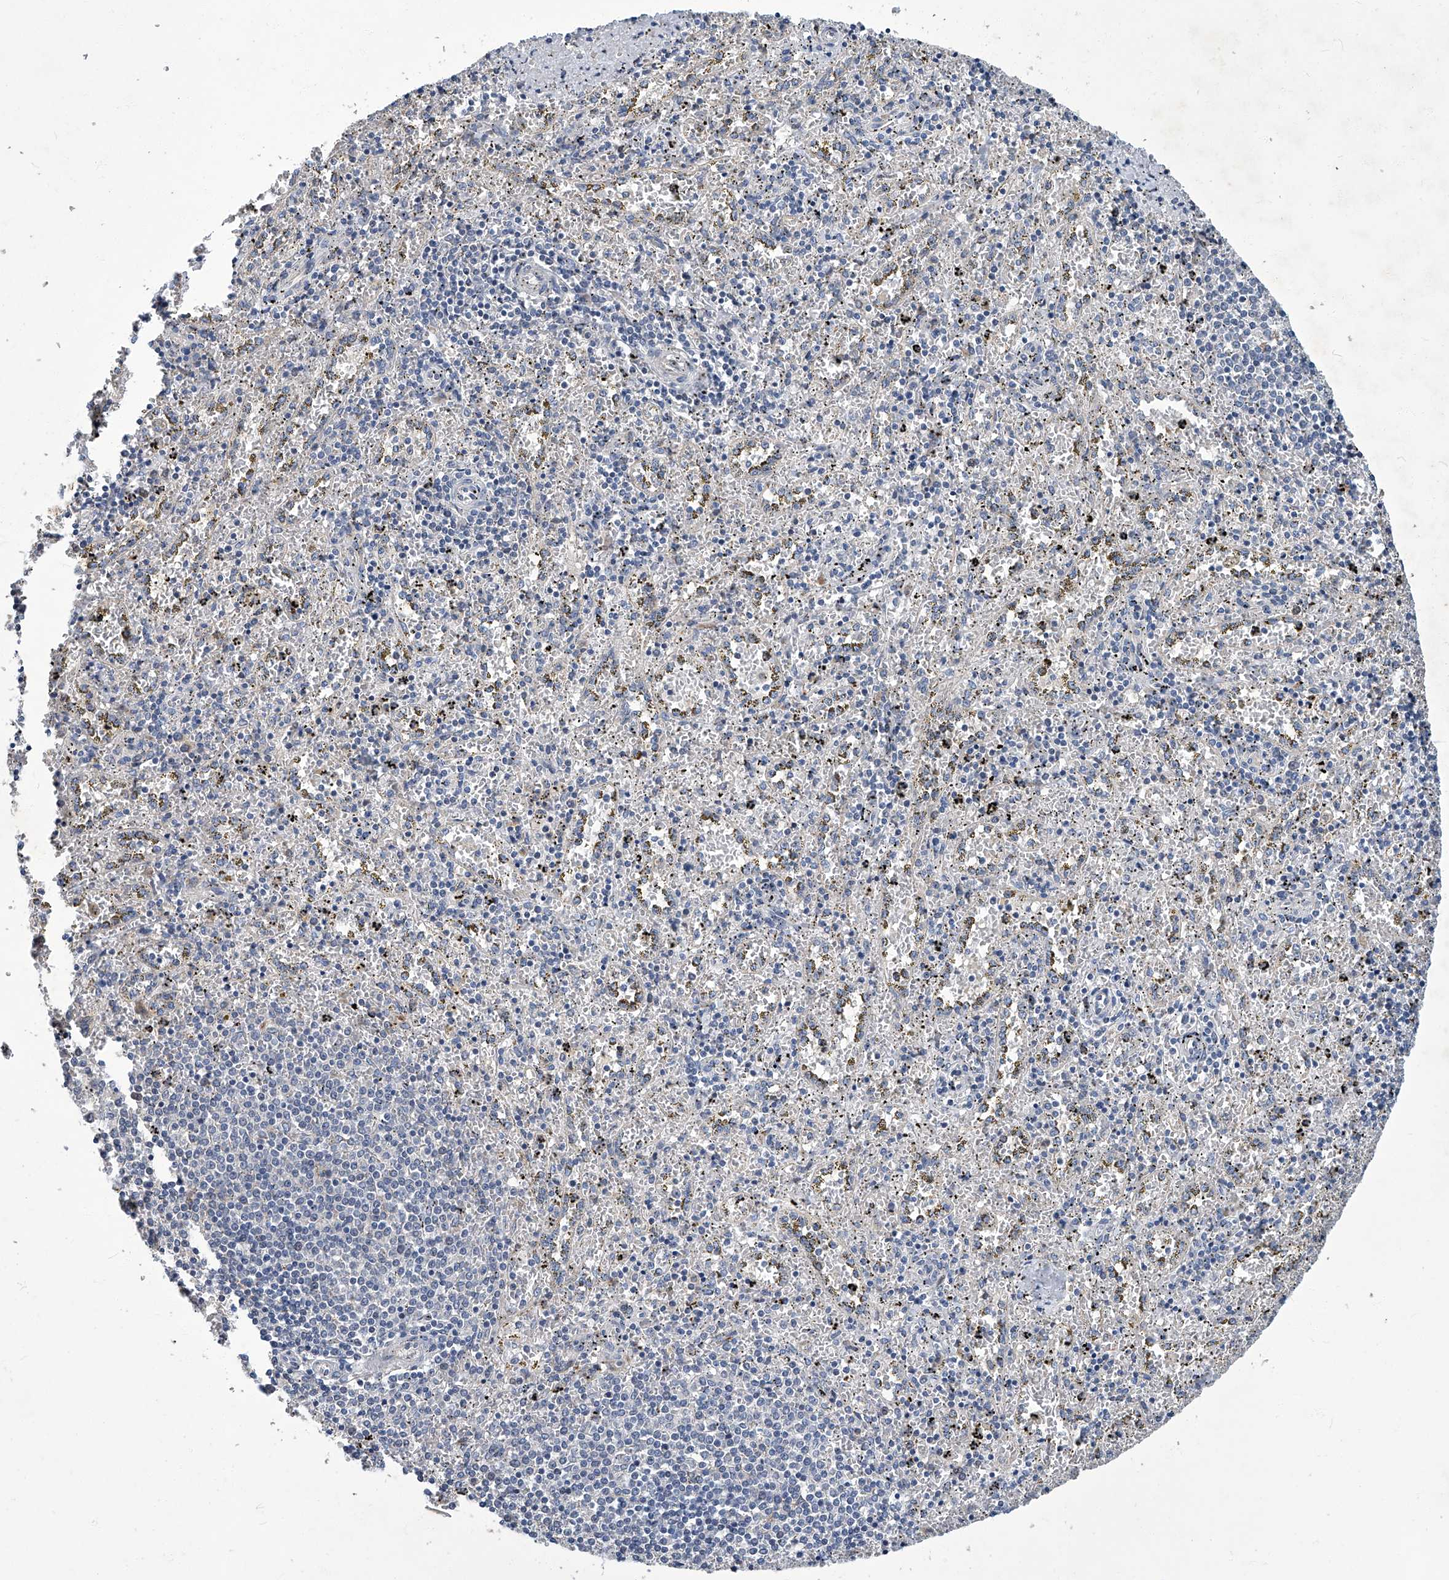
{"staining": {"intensity": "negative", "quantity": "none", "location": "none"}, "tissue": "spleen", "cell_type": "Cells in red pulp", "image_type": "normal", "snomed": [{"axis": "morphology", "description": "Normal tissue, NOS"}, {"axis": "topography", "description": "Spleen"}], "caption": "Immunohistochemistry of unremarkable human spleen reveals no staining in cells in red pulp.", "gene": "TGFBR1", "patient": {"sex": "male", "age": 11}}